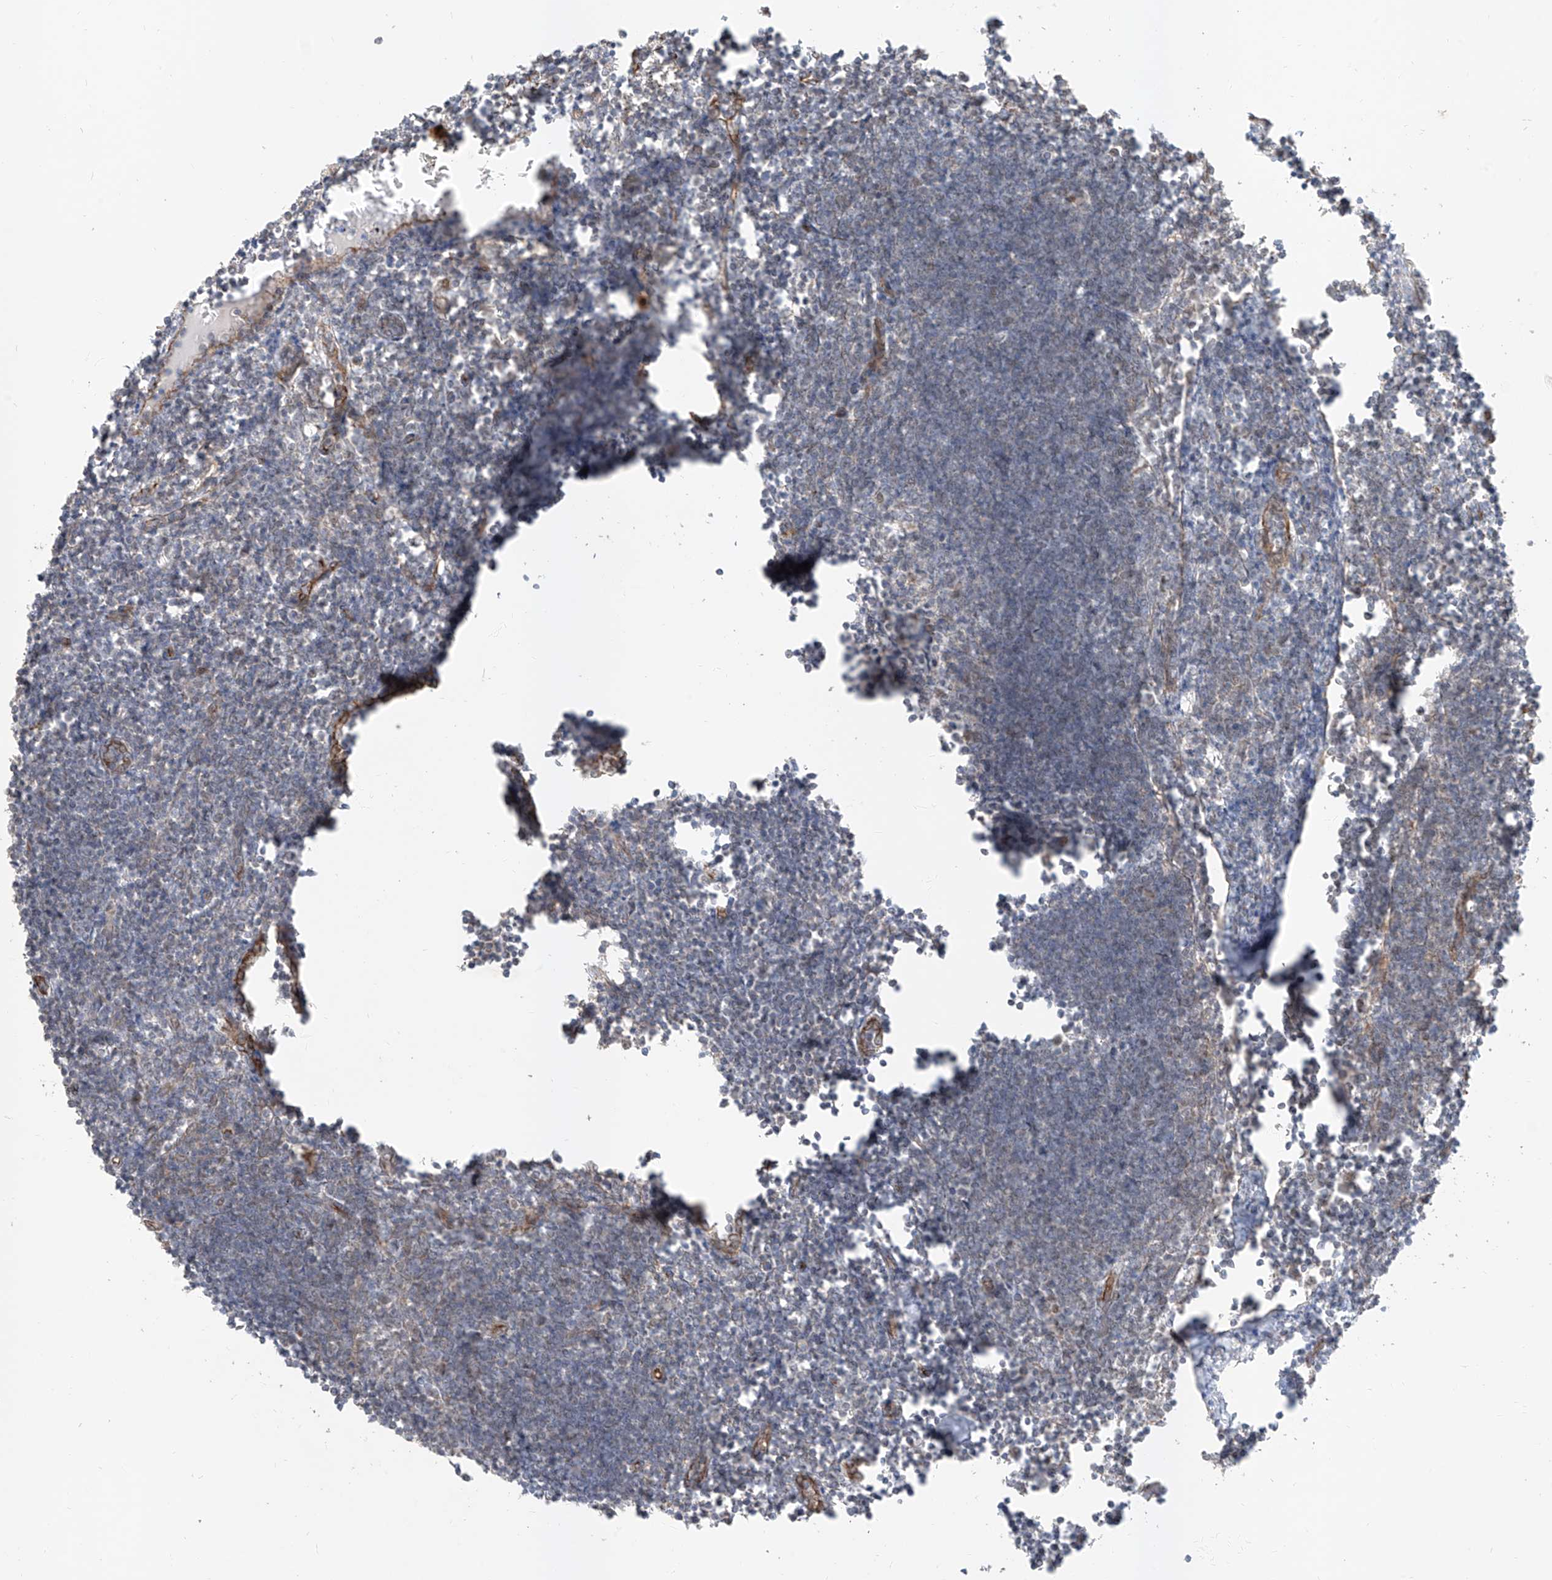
{"staining": {"intensity": "negative", "quantity": "none", "location": "none"}, "tissue": "lymph node", "cell_type": "Germinal center cells", "image_type": "normal", "snomed": [{"axis": "morphology", "description": "Normal tissue, NOS"}, {"axis": "morphology", "description": "Malignant melanoma, Metastatic site"}, {"axis": "topography", "description": "Lymph node"}], "caption": "There is no significant expression in germinal center cells of lymph node. (DAB immunohistochemistry (IHC) visualized using brightfield microscopy, high magnification).", "gene": "EPHX4", "patient": {"sex": "male", "age": 41}}